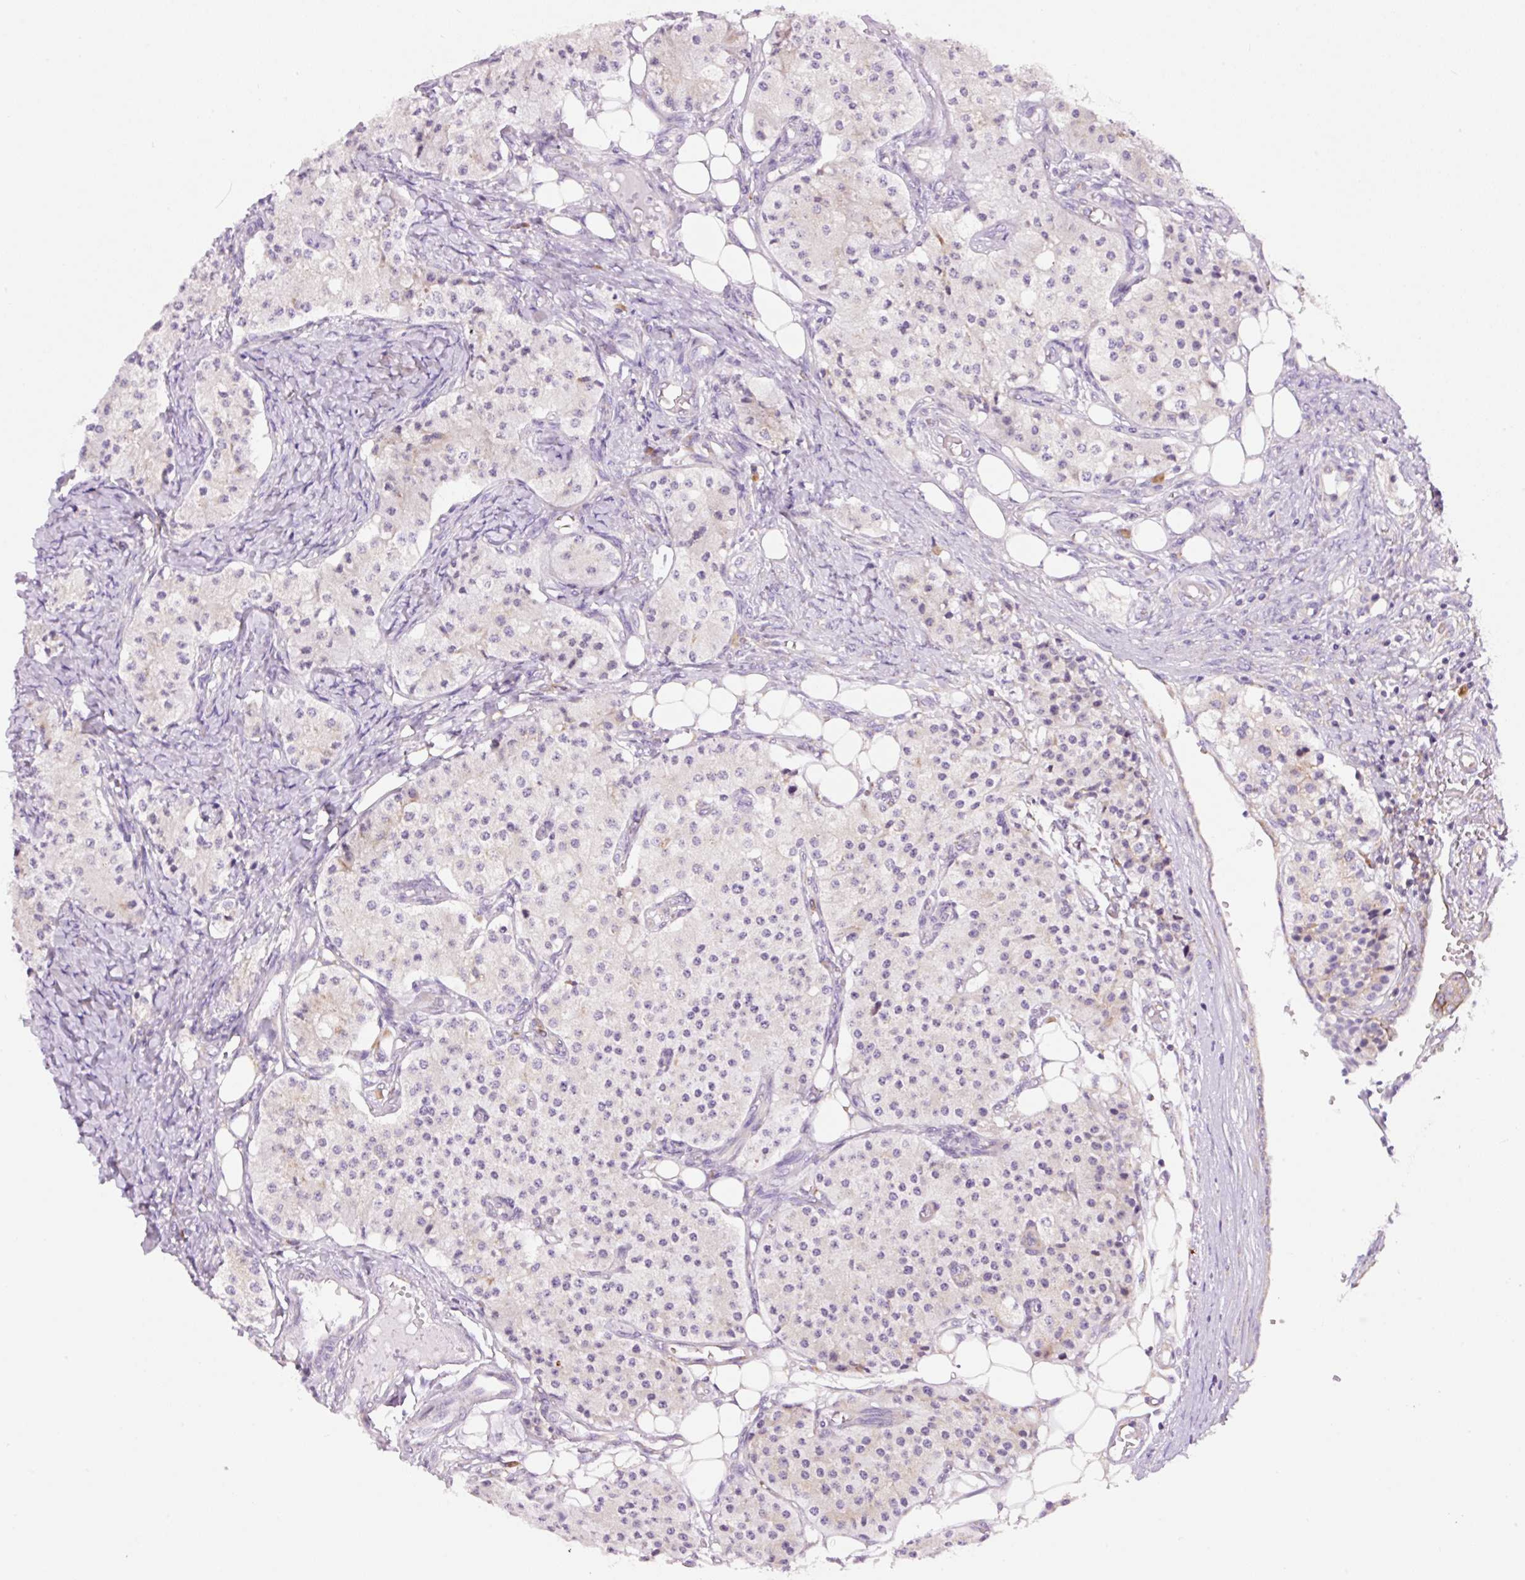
{"staining": {"intensity": "negative", "quantity": "none", "location": "none"}, "tissue": "carcinoid", "cell_type": "Tumor cells", "image_type": "cancer", "snomed": [{"axis": "morphology", "description": "Carcinoid, malignant, NOS"}, {"axis": "topography", "description": "Colon"}], "caption": "Immunohistochemical staining of malignant carcinoid reveals no significant positivity in tumor cells.", "gene": "RPL41", "patient": {"sex": "female", "age": 52}}